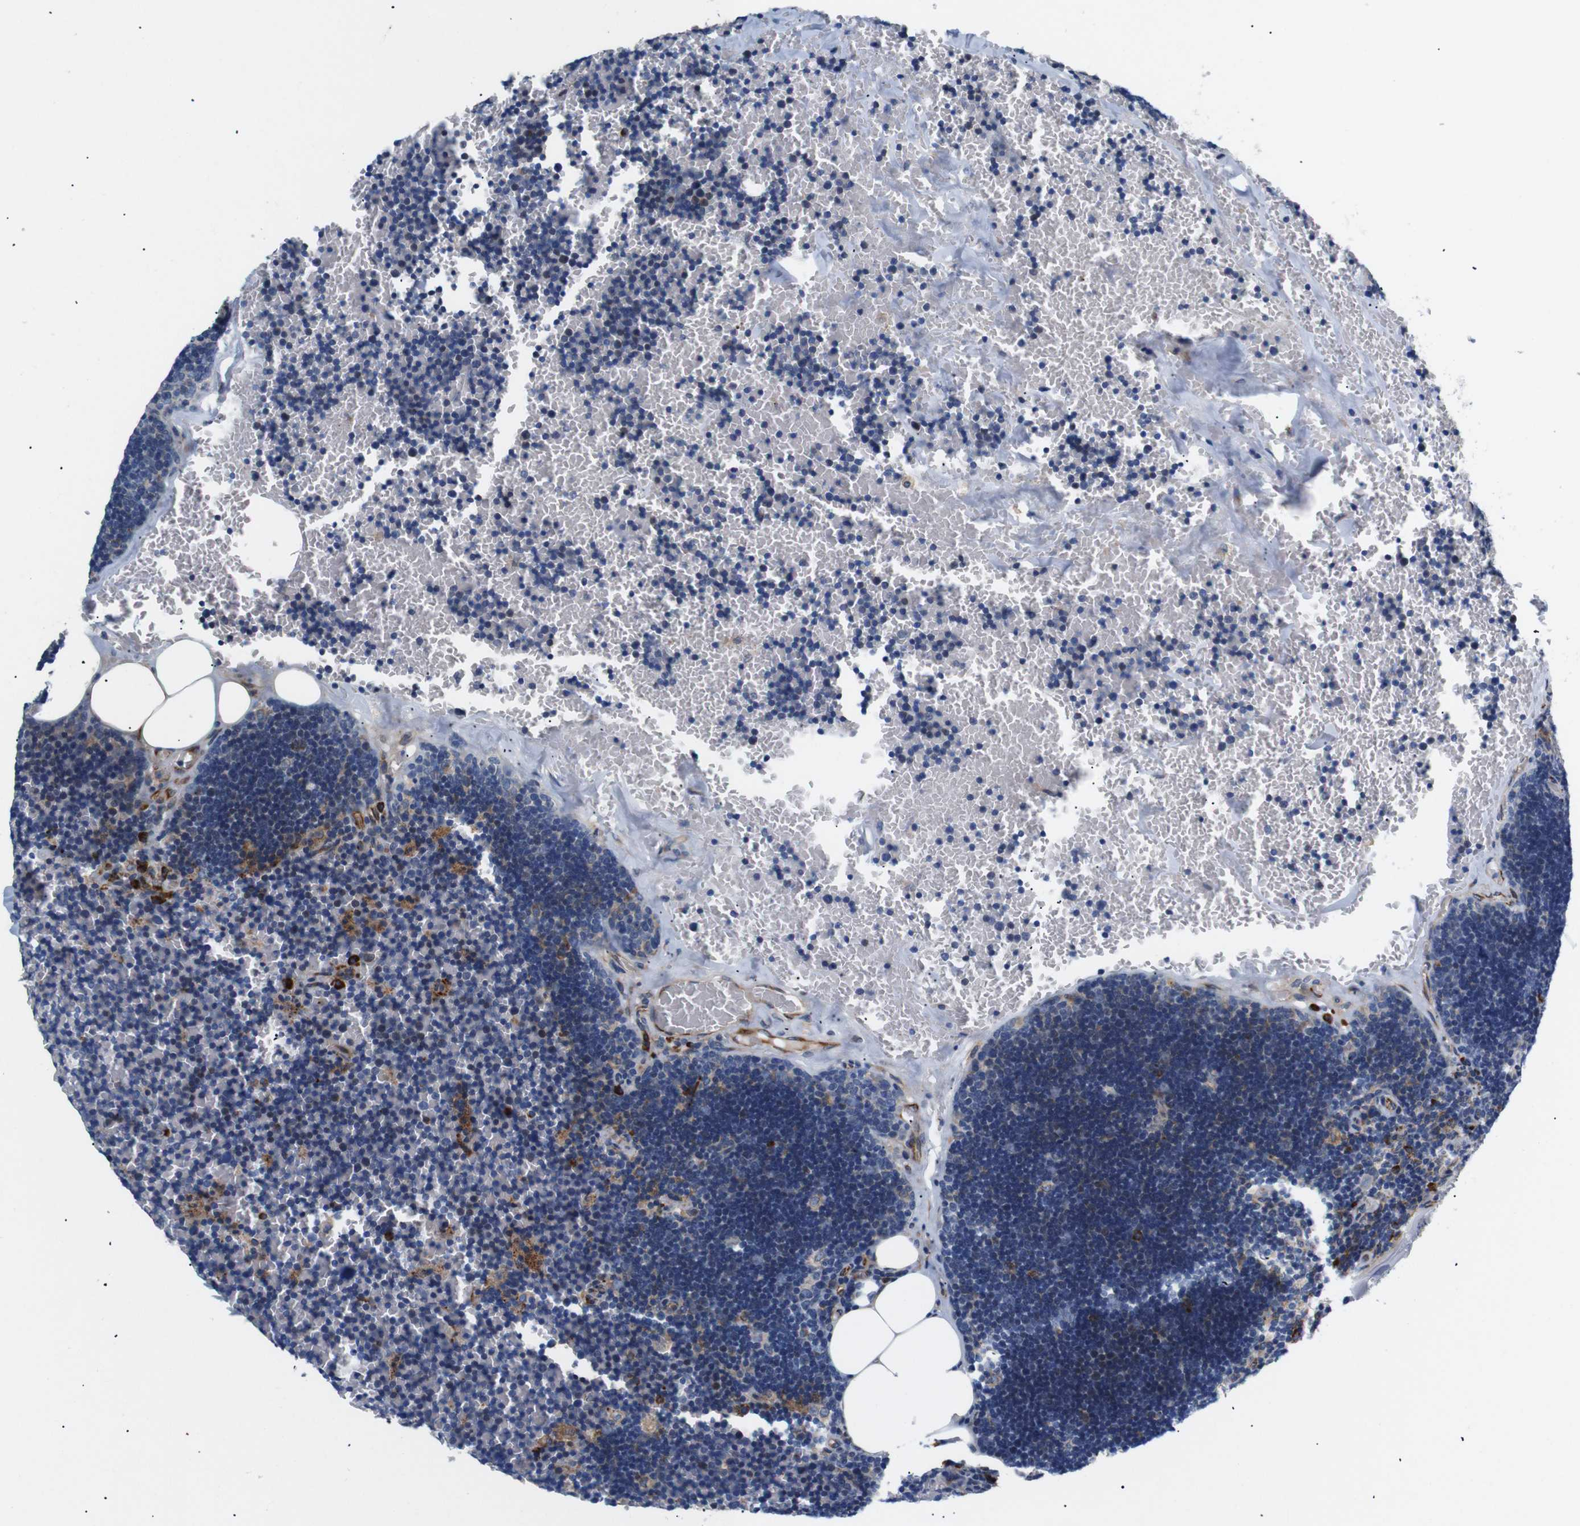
{"staining": {"intensity": "strong", "quantity": "<25%", "location": "cytoplasmic/membranous"}, "tissue": "lymph node", "cell_type": "Germinal center cells", "image_type": "normal", "snomed": [{"axis": "morphology", "description": "Normal tissue, NOS"}, {"axis": "topography", "description": "Lymph node"}], "caption": "Normal lymph node reveals strong cytoplasmic/membranous expression in about <25% of germinal center cells, visualized by immunohistochemistry. (DAB (3,3'-diaminobenzidine) IHC with brightfield microscopy, high magnification).", "gene": "UBE2G2", "patient": {"sex": "male", "age": 33}}